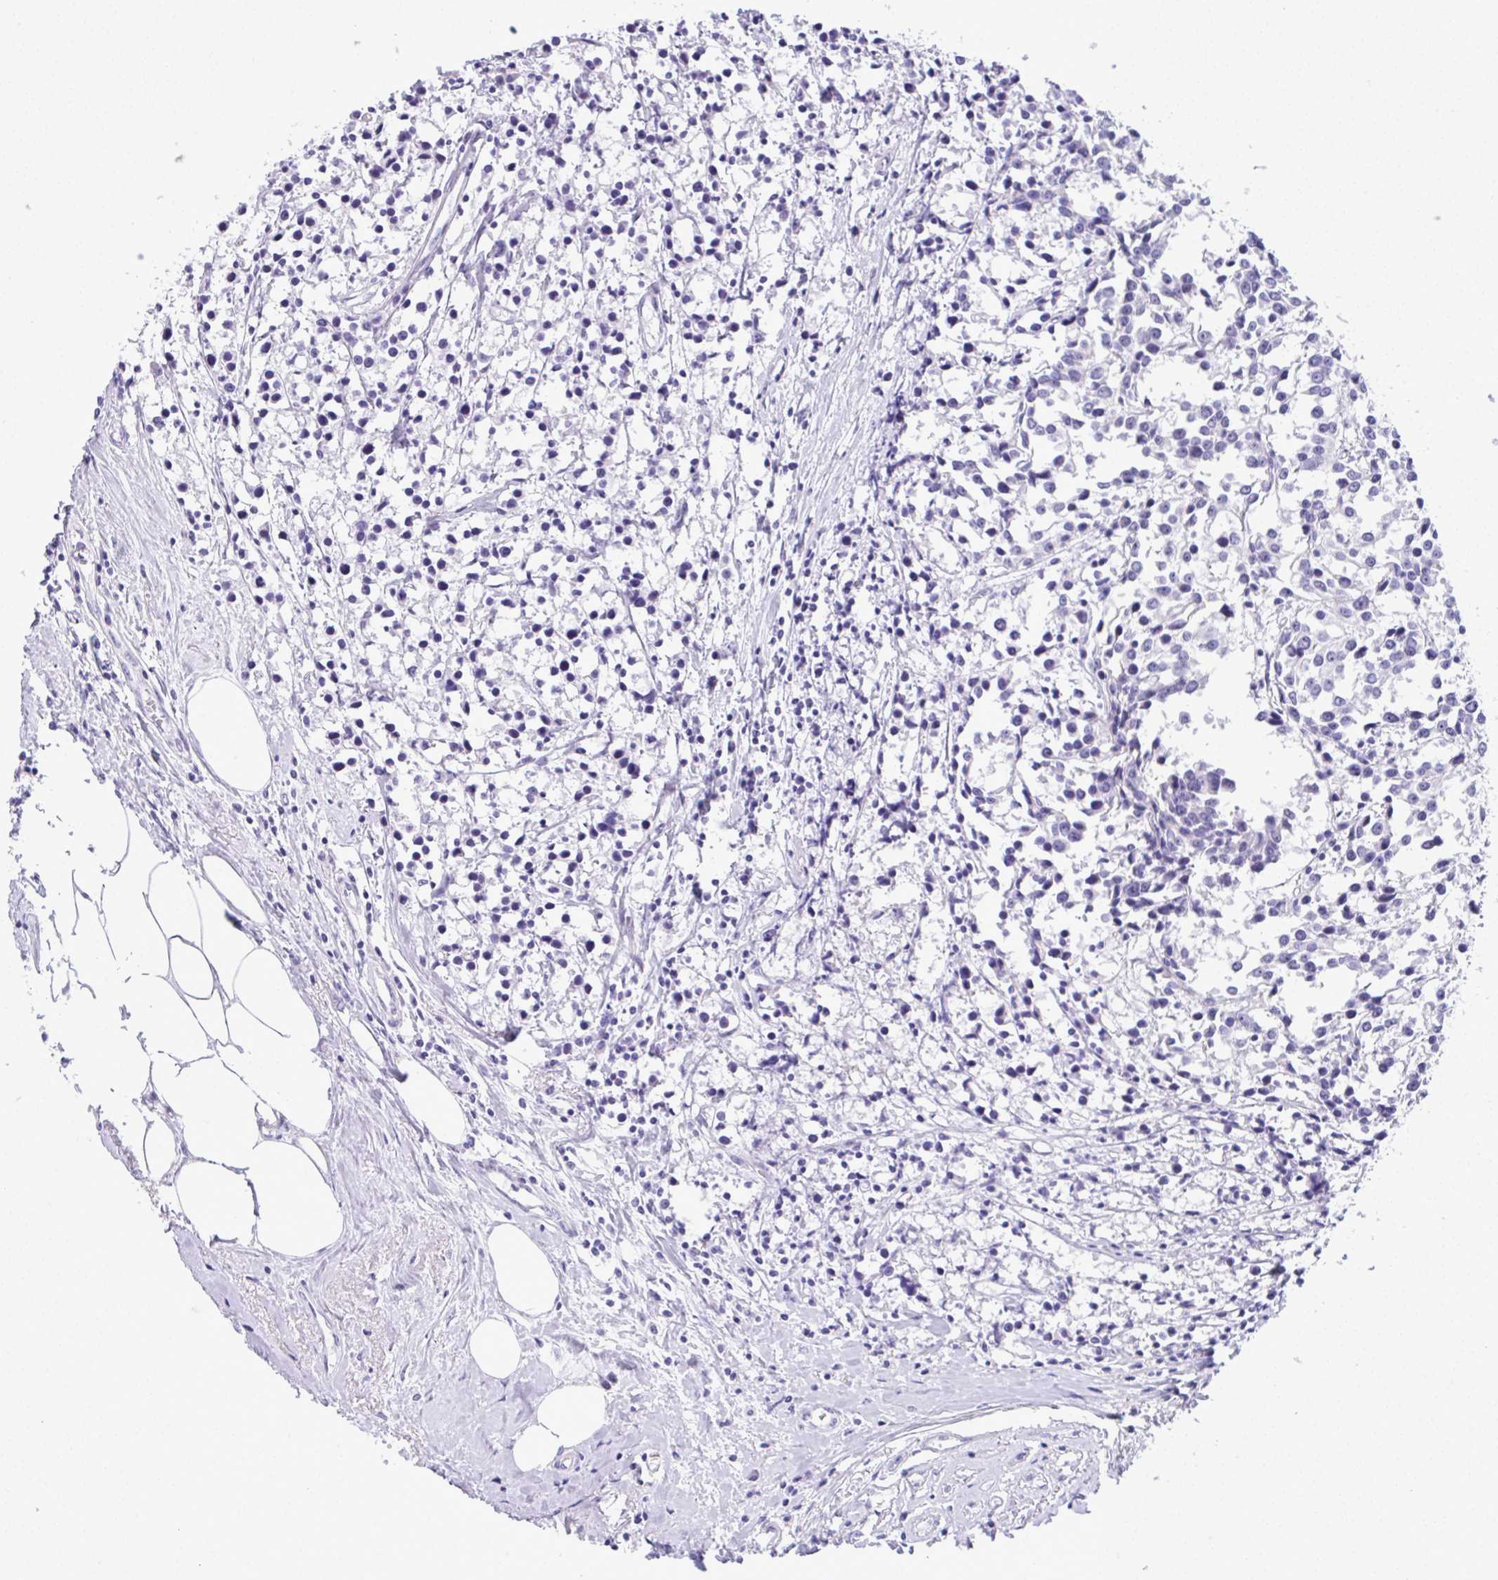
{"staining": {"intensity": "negative", "quantity": "none", "location": "none"}, "tissue": "breast cancer", "cell_type": "Tumor cells", "image_type": "cancer", "snomed": [{"axis": "morphology", "description": "Duct carcinoma"}, {"axis": "topography", "description": "Breast"}], "caption": "DAB immunohistochemical staining of infiltrating ductal carcinoma (breast) demonstrates no significant expression in tumor cells. (DAB (3,3'-diaminobenzidine) IHC visualized using brightfield microscopy, high magnification).", "gene": "YBX2", "patient": {"sex": "female", "age": 80}}